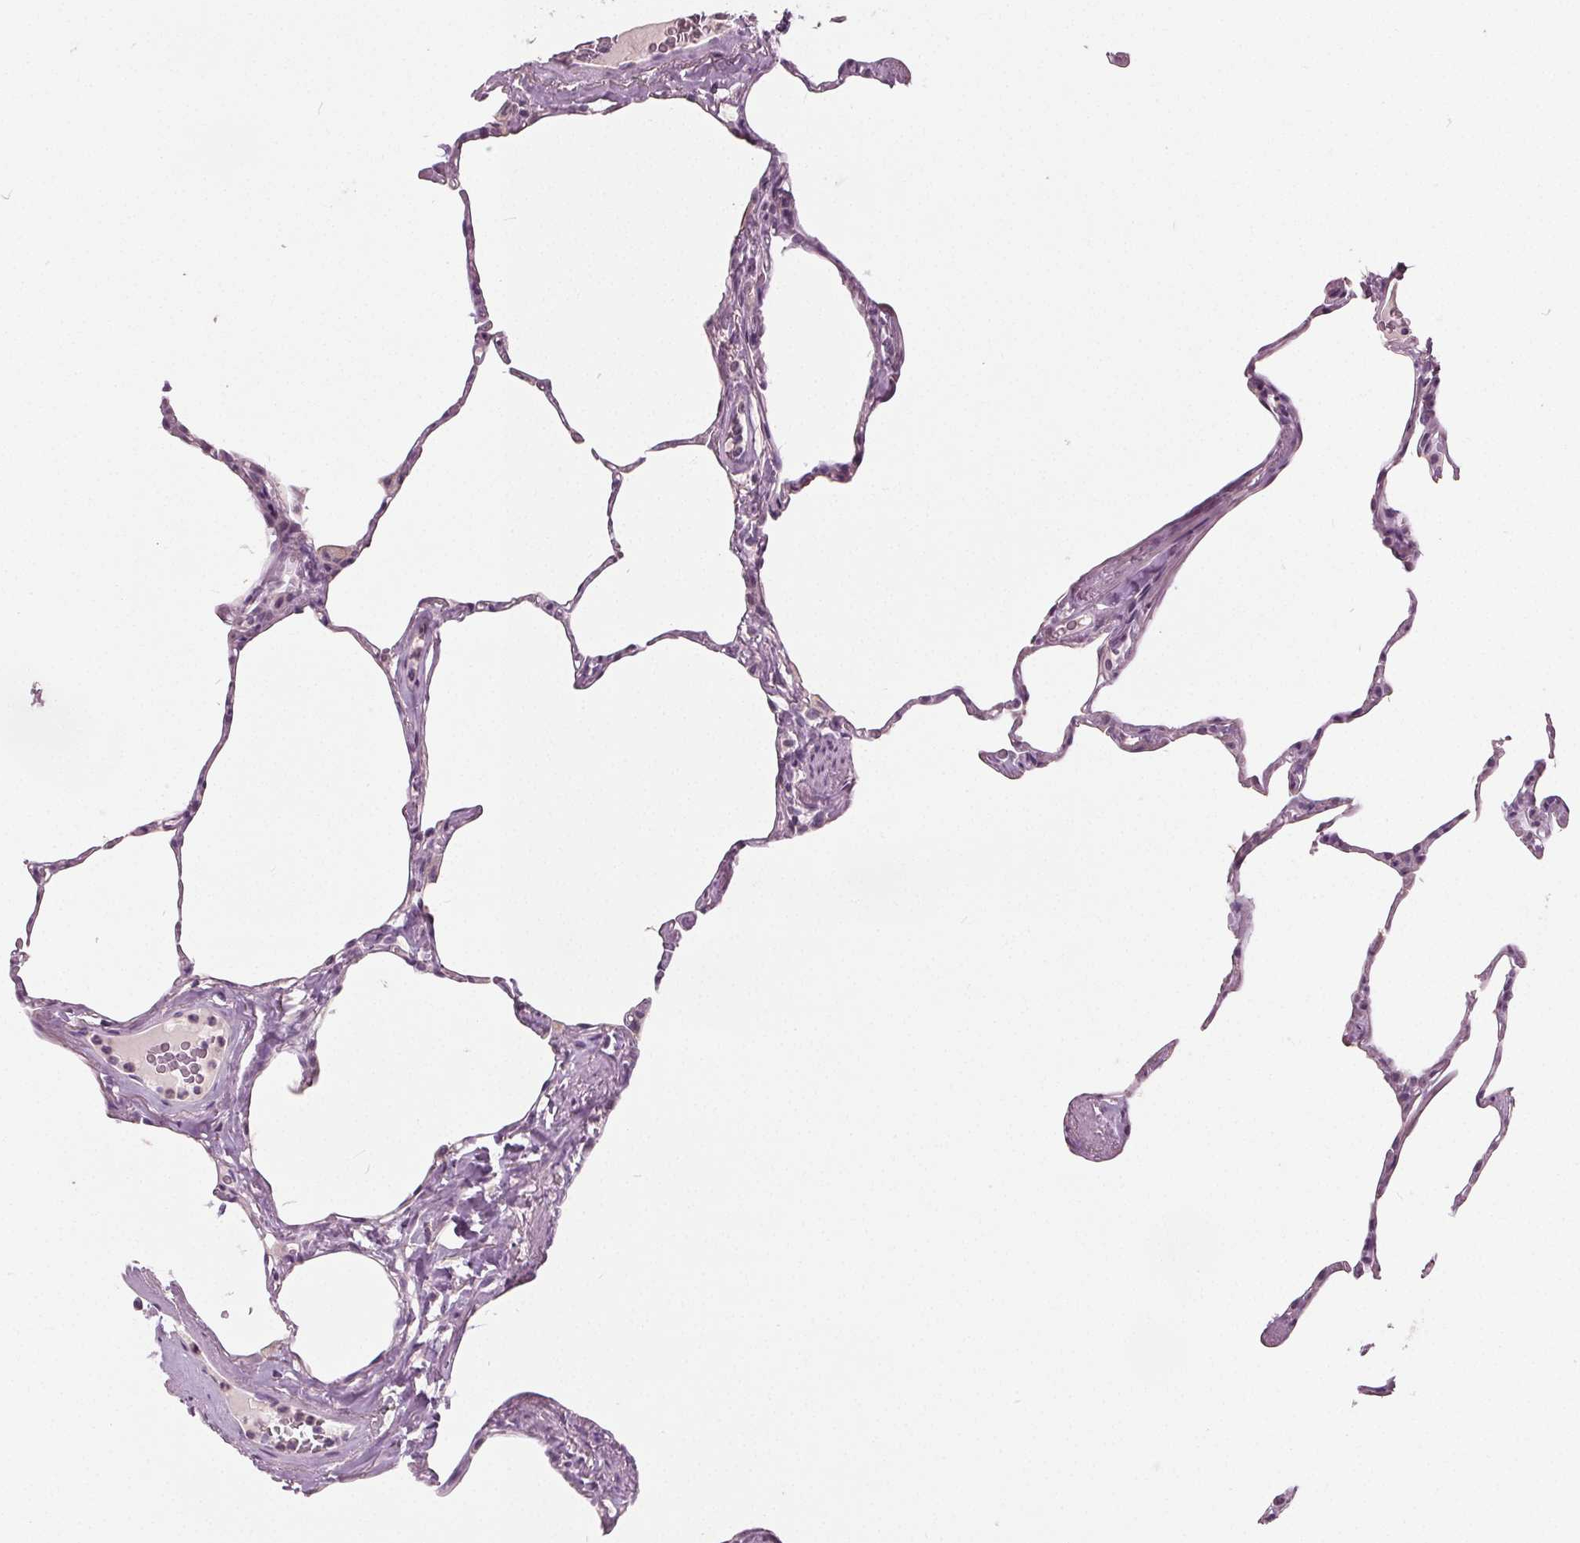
{"staining": {"intensity": "weak", "quantity": "<25%", "location": "cytoplasmic/membranous"}, "tissue": "lung", "cell_type": "Alveolar cells", "image_type": "normal", "snomed": [{"axis": "morphology", "description": "Normal tissue, NOS"}, {"axis": "topography", "description": "Lung"}], "caption": "Immunohistochemistry micrograph of benign lung: human lung stained with DAB (3,3'-diaminobenzidine) displays no significant protein positivity in alveolar cells.", "gene": "TKFC", "patient": {"sex": "male", "age": 65}}